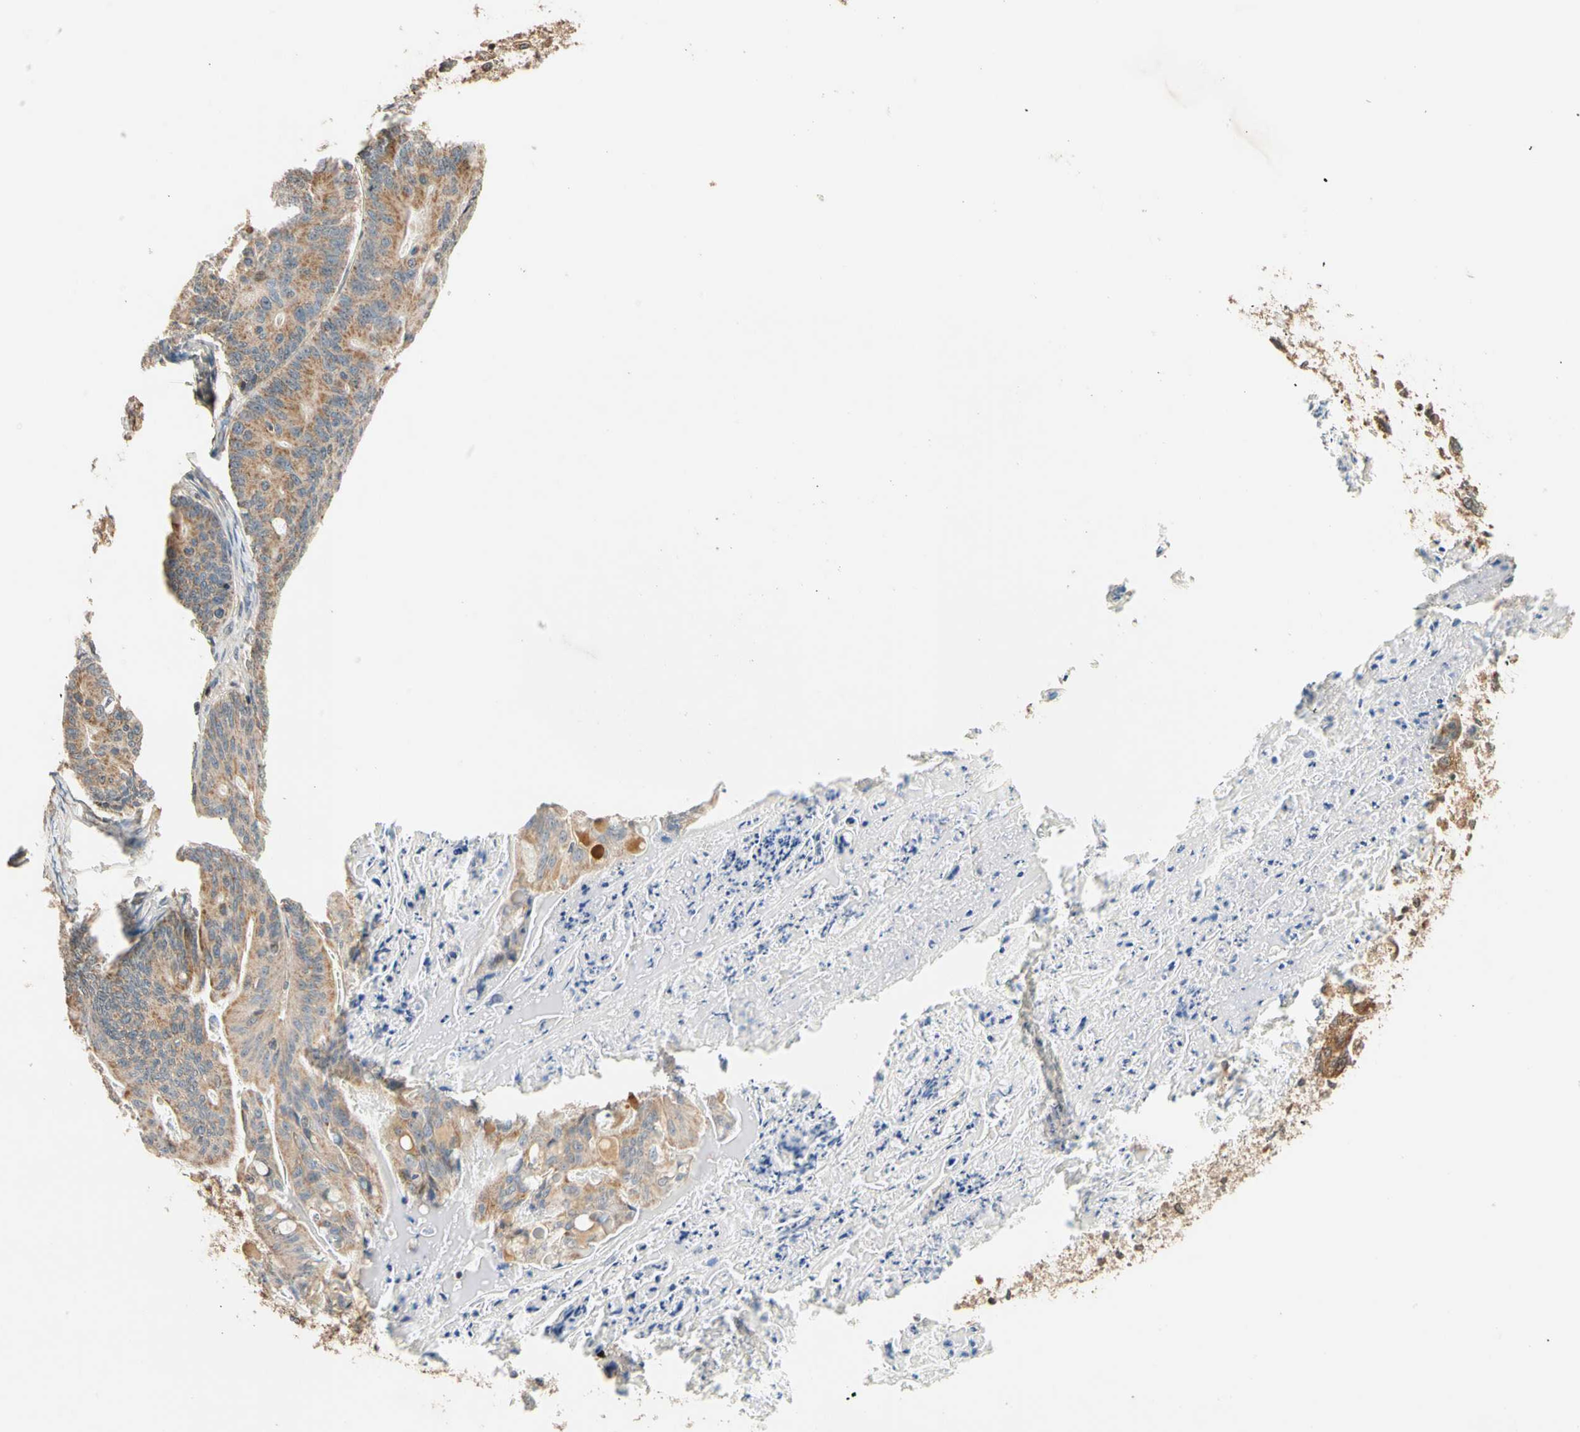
{"staining": {"intensity": "moderate", "quantity": ">75%", "location": "cytoplasmic/membranous"}, "tissue": "ovarian cancer", "cell_type": "Tumor cells", "image_type": "cancer", "snomed": [{"axis": "morphology", "description": "Cystadenocarcinoma, mucinous, NOS"}, {"axis": "topography", "description": "Ovary"}], "caption": "The photomicrograph displays staining of mucinous cystadenocarcinoma (ovarian), revealing moderate cytoplasmic/membranous protein expression (brown color) within tumor cells.", "gene": "HECW1", "patient": {"sex": "female", "age": 37}}